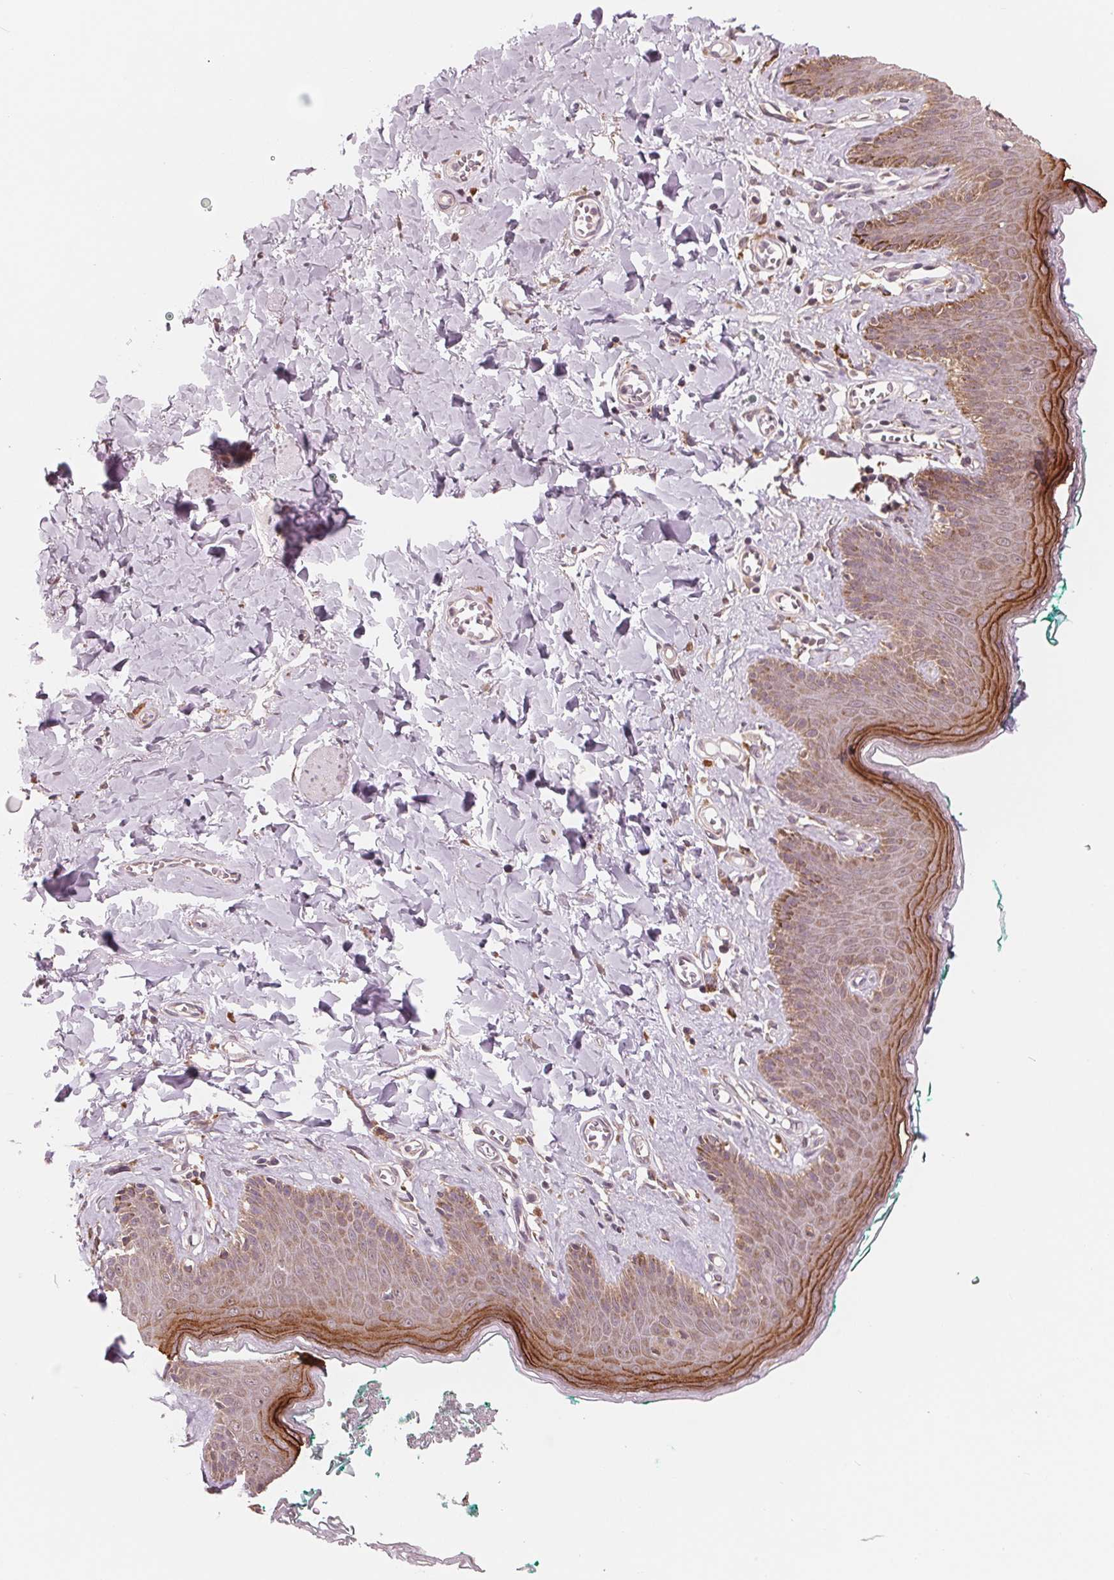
{"staining": {"intensity": "moderate", "quantity": ">75%", "location": "cytoplasmic/membranous"}, "tissue": "skin", "cell_type": "Epidermal cells", "image_type": "normal", "snomed": [{"axis": "morphology", "description": "Normal tissue, NOS"}, {"axis": "topography", "description": "Vulva"}, {"axis": "topography", "description": "Peripheral nerve tissue"}], "caption": "Protein staining reveals moderate cytoplasmic/membranous staining in approximately >75% of epidermal cells in benign skin. (Brightfield microscopy of DAB IHC at high magnification).", "gene": "GIGYF2", "patient": {"sex": "female", "age": 66}}